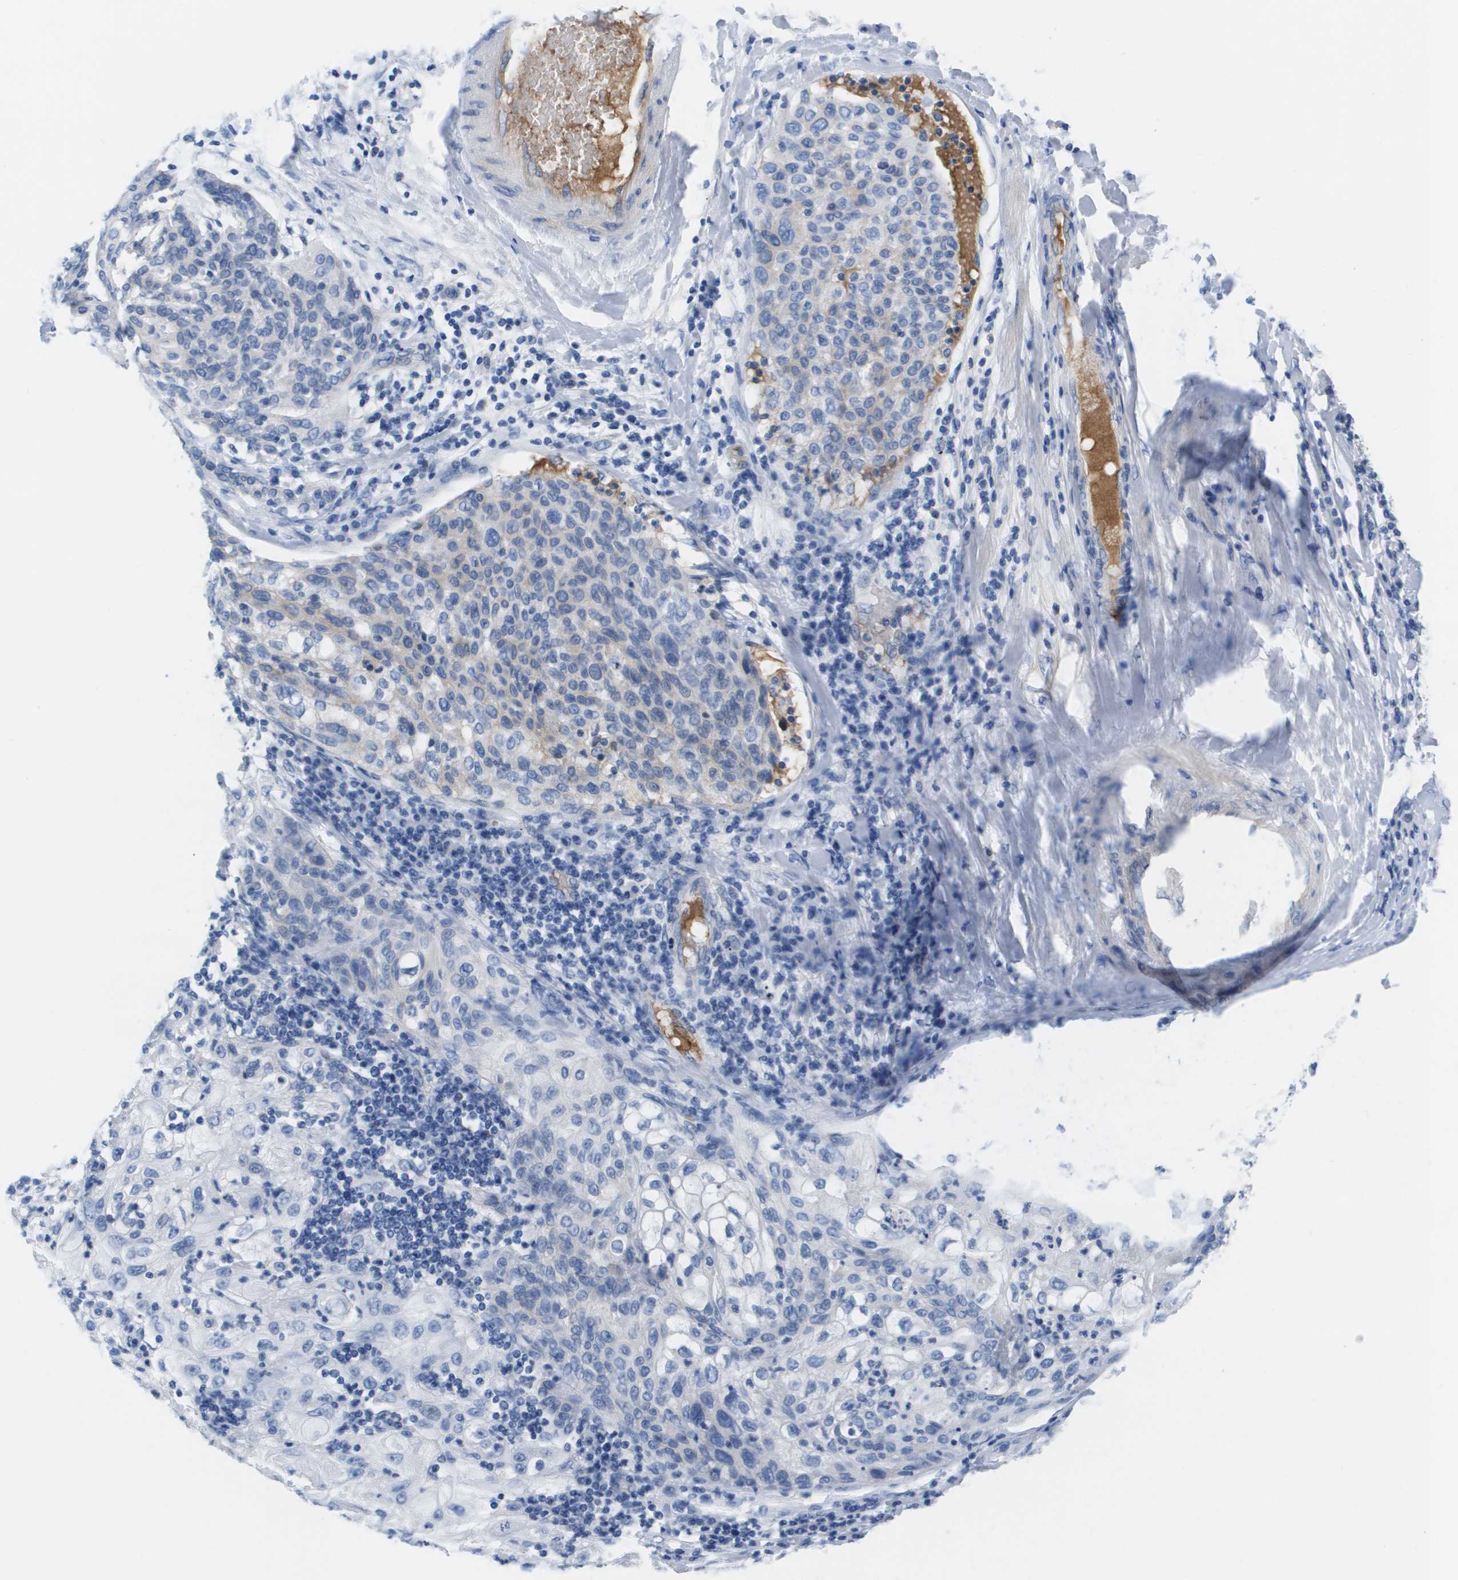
{"staining": {"intensity": "negative", "quantity": "none", "location": "none"}, "tissue": "lung cancer", "cell_type": "Tumor cells", "image_type": "cancer", "snomed": [{"axis": "morphology", "description": "Squamous cell carcinoma, NOS"}, {"axis": "topography", "description": "Lung"}], "caption": "A high-resolution micrograph shows immunohistochemistry (IHC) staining of lung cancer, which displays no significant expression in tumor cells.", "gene": "APOA1", "patient": {"sex": "male", "age": 61}}